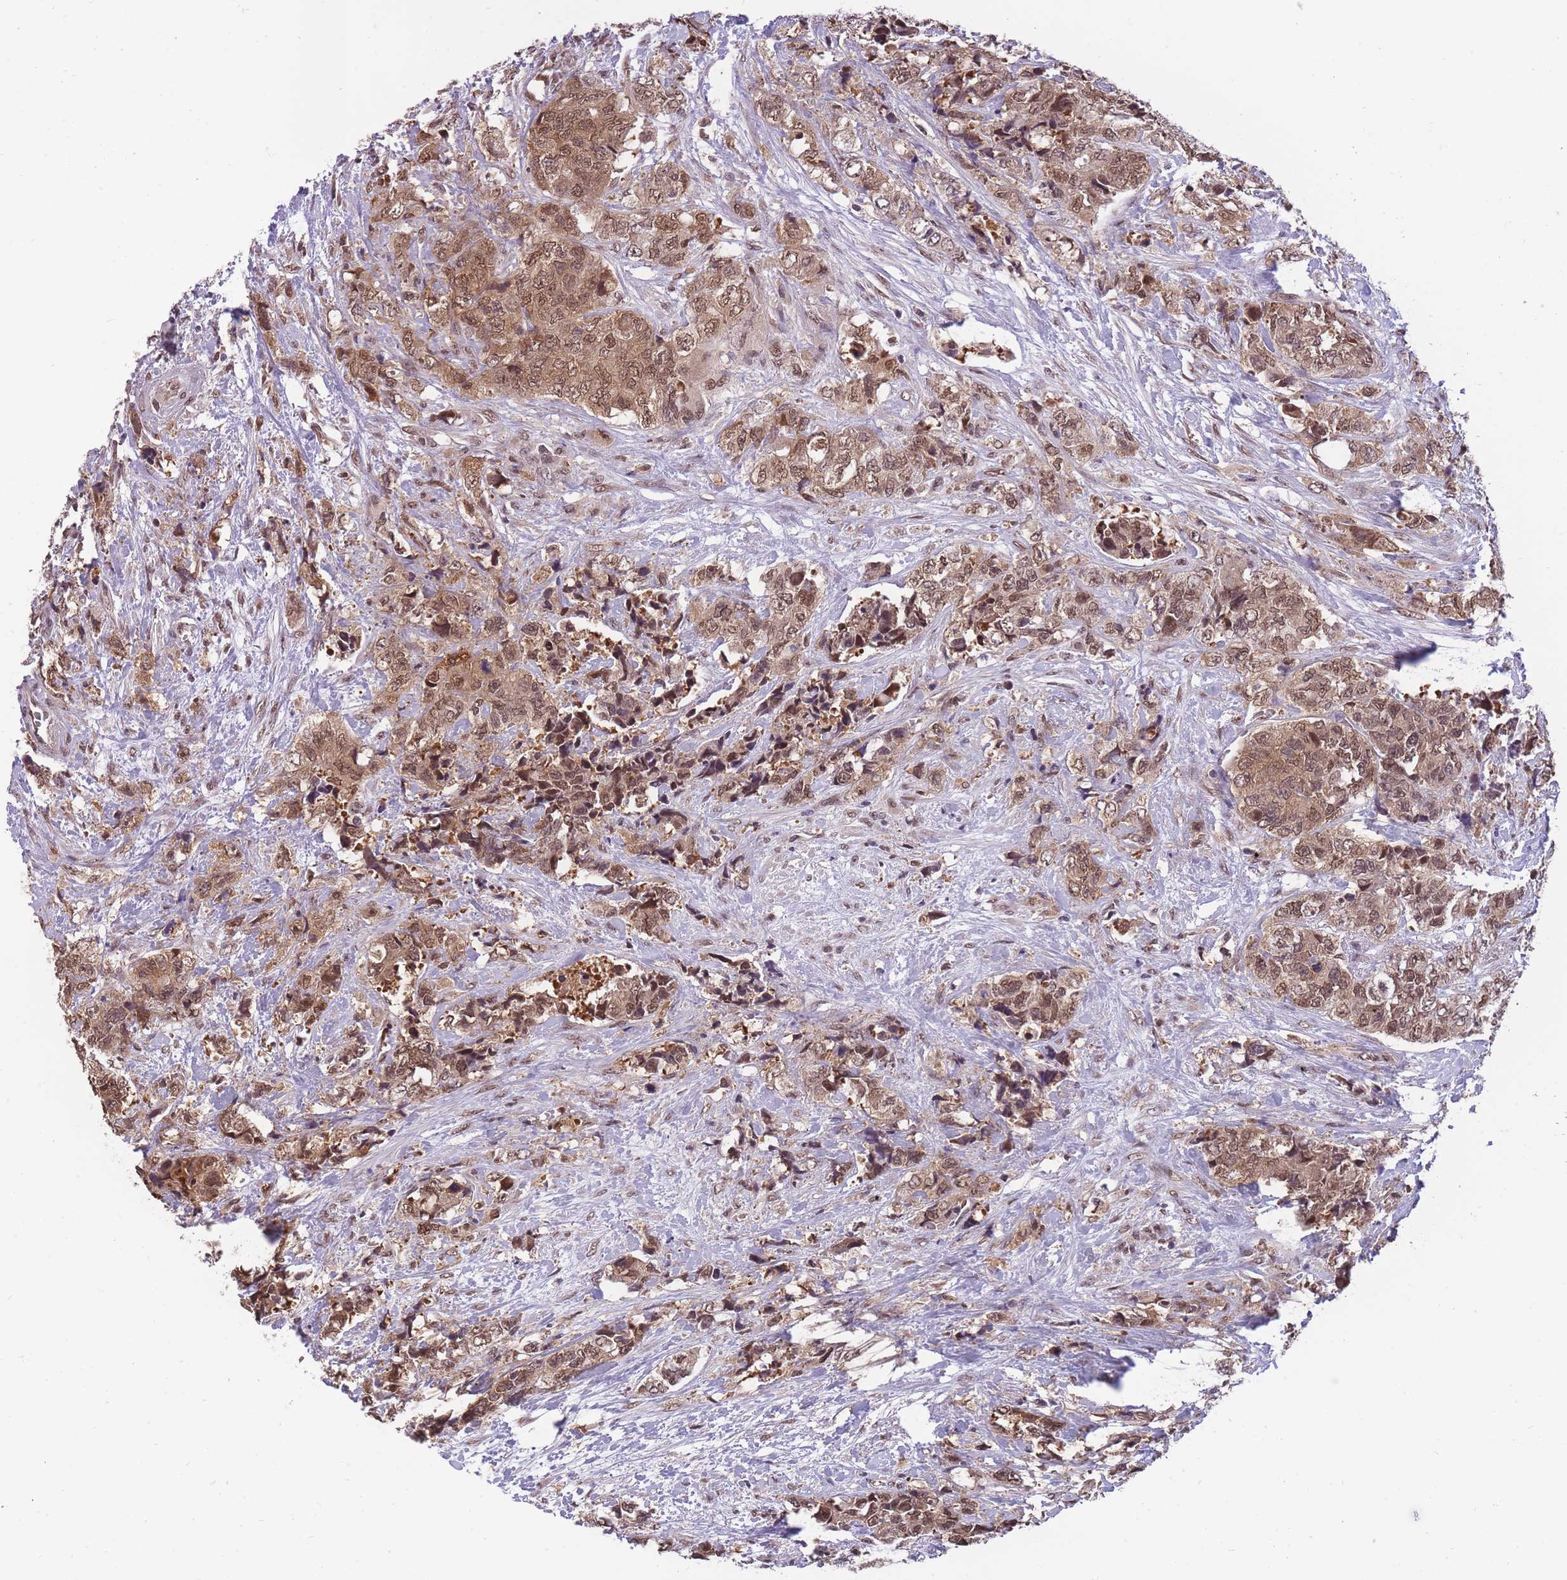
{"staining": {"intensity": "moderate", "quantity": ">75%", "location": "cytoplasmic/membranous,nuclear"}, "tissue": "urothelial cancer", "cell_type": "Tumor cells", "image_type": "cancer", "snomed": [{"axis": "morphology", "description": "Urothelial carcinoma, High grade"}, {"axis": "topography", "description": "Urinary bladder"}], "caption": "Urothelial cancer stained for a protein (brown) exhibits moderate cytoplasmic/membranous and nuclear positive staining in about >75% of tumor cells.", "gene": "CDIP1", "patient": {"sex": "female", "age": 78}}